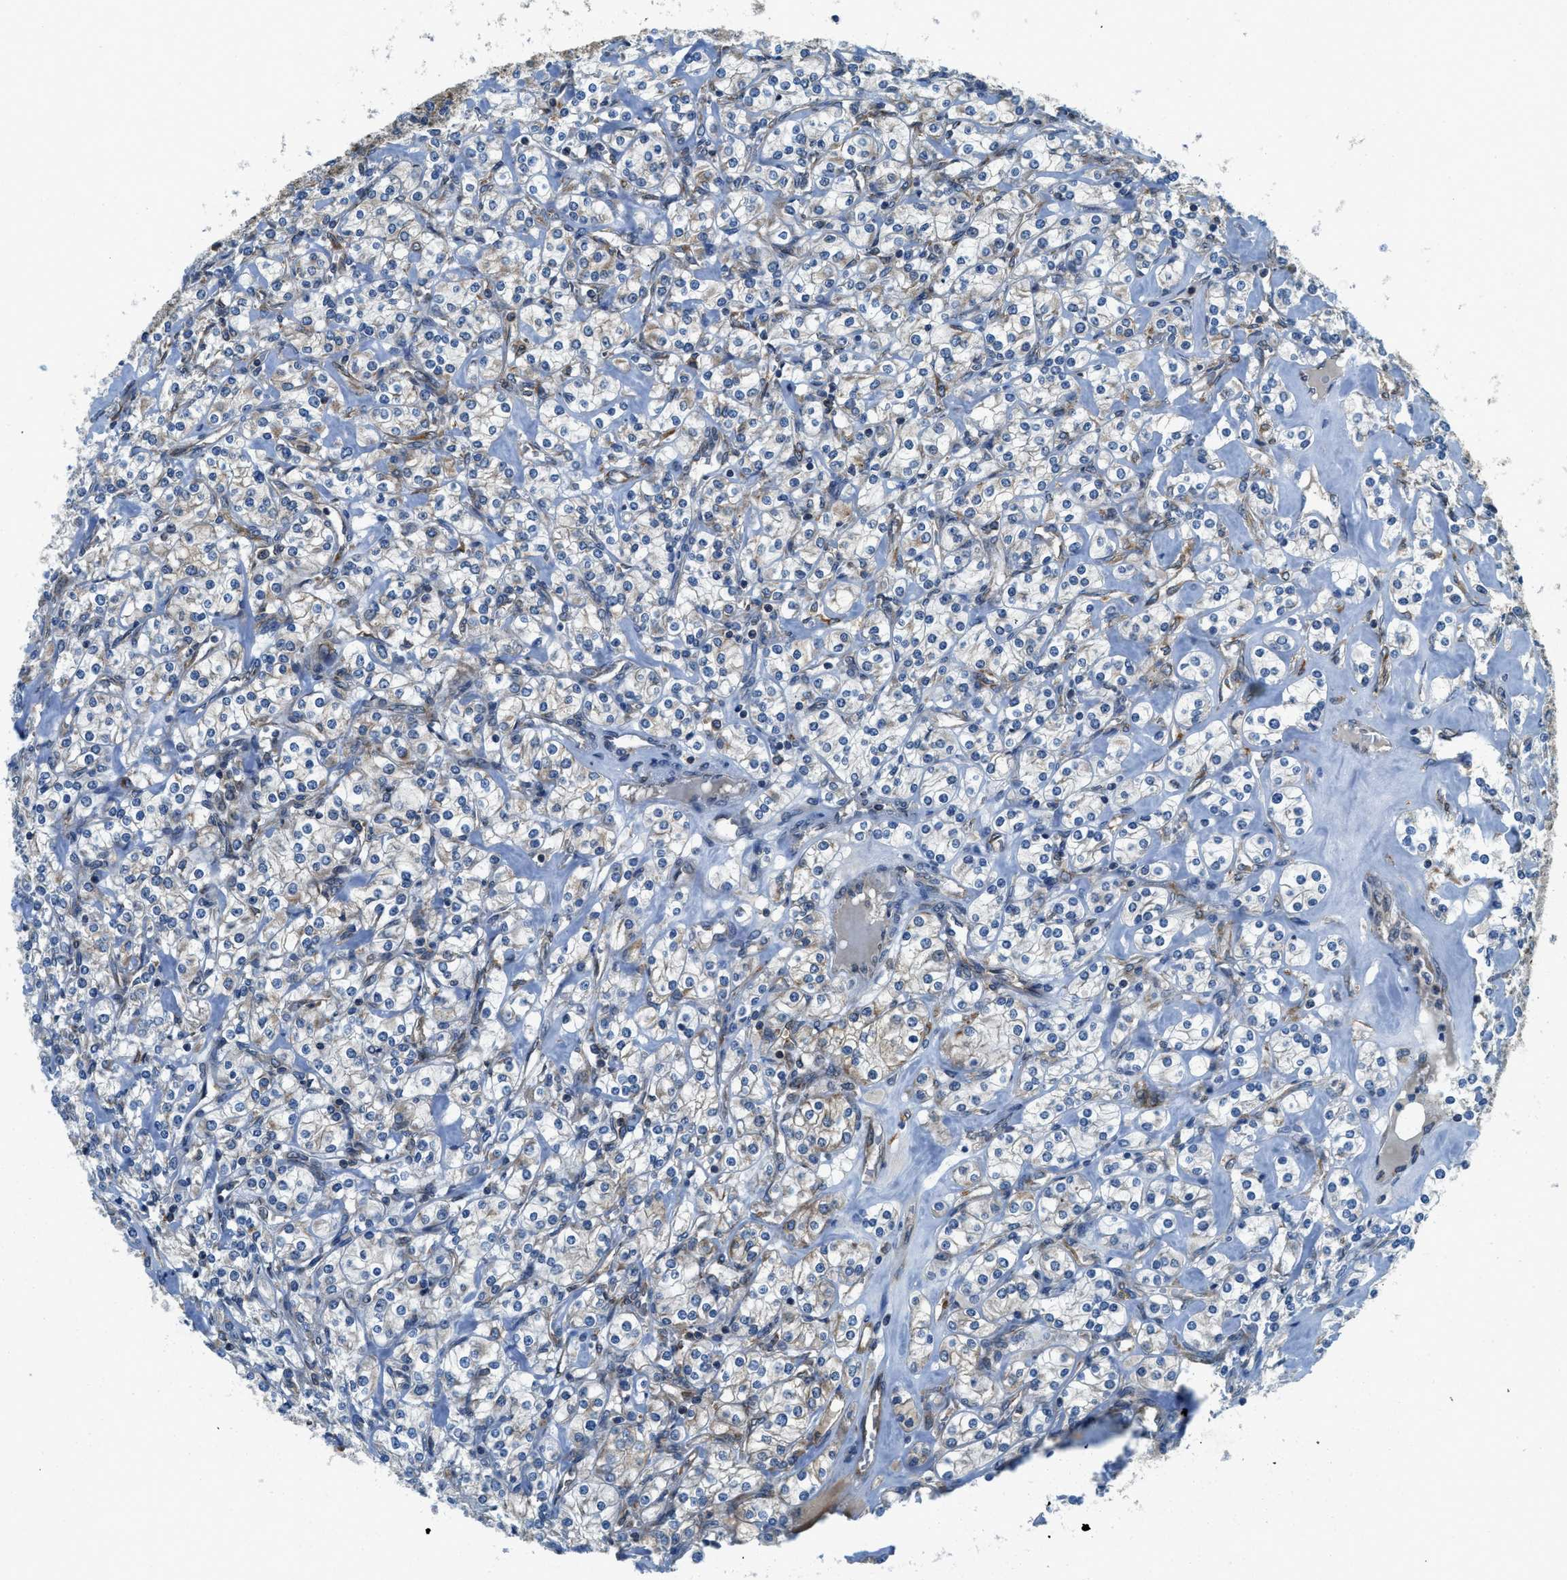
{"staining": {"intensity": "moderate", "quantity": "<25%", "location": "cytoplasmic/membranous"}, "tissue": "renal cancer", "cell_type": "Tumor cells", "image_type": "cancer", "snomed": [{"axis": "morphology", "description": "Adenocarcinoma, NOS"}, {"axis": "topography", "description": "Kidney"}], "caption": "Human adenocarcinoma (renal) stained with a protein marker shows moderate staining in tumor cells.", "gene": "BCAP31", "patient": {"sex": "male", "age": 77}}